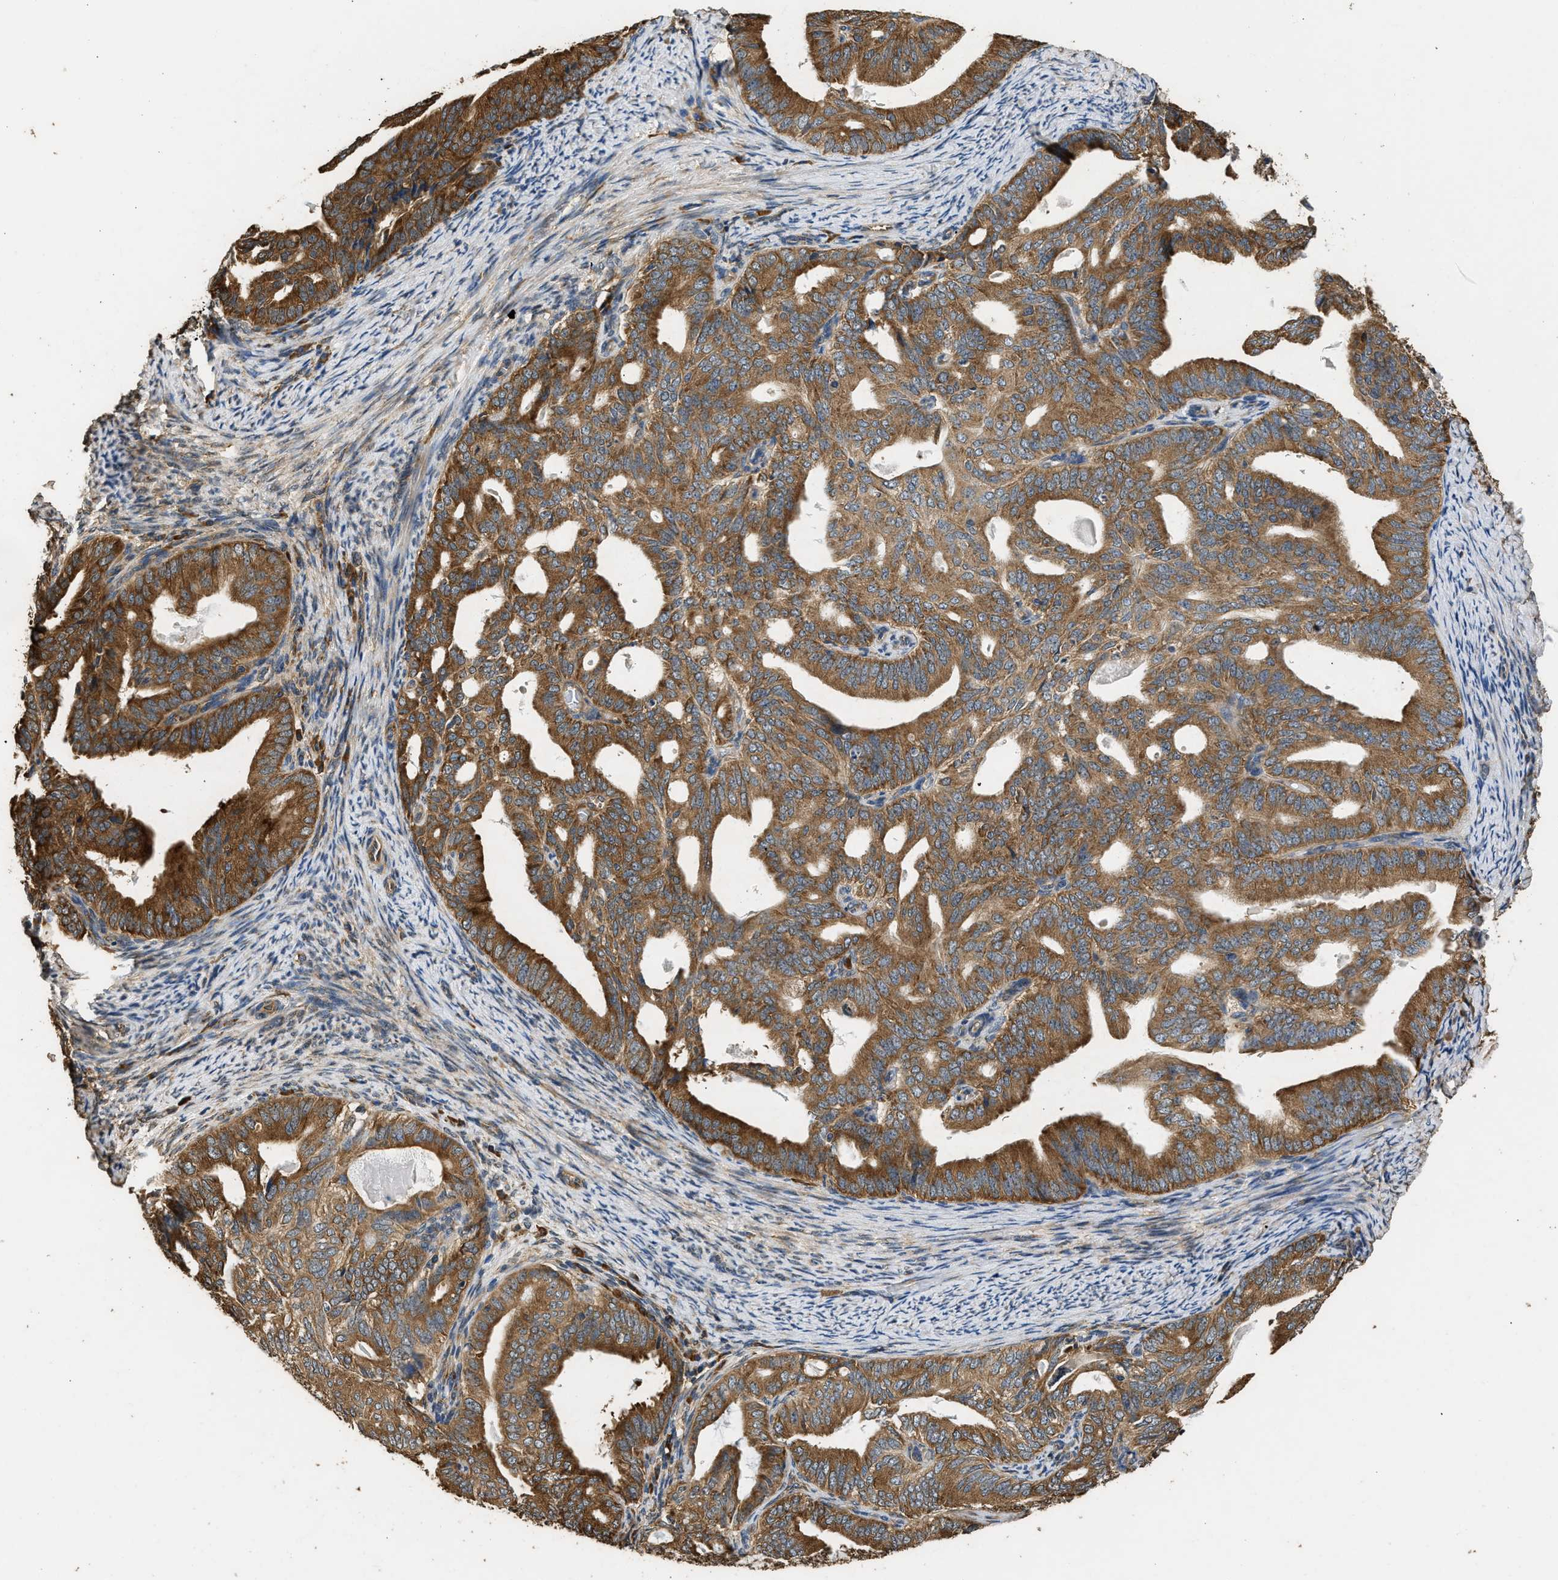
{"staining": {"intensity": "strong", "quantity": ">75%", "location": "cytoplasmic/membranous"}, "tissue": "endometrial cancer", "cell_type": "Tumor cells", "image_type": "cancer", "snomed": [{"axis": "morphology", "description": "Adenocarcinoma, NOS"}, {"axis": "topography", "description": "Endometrium"}], "caption": "Immunohistochemistry (IHC) of human endometrial cancer displays high levels of strong cytoplasmic/membranous positivity in about >75% of tumor cells. The staining is performed using DAB brown chromogen to label protein expression. The nuclei are counter-stained blue using hematoxylin.", "gene": "SLC36A4", "patient": {"sex": "female", "age": 58}}